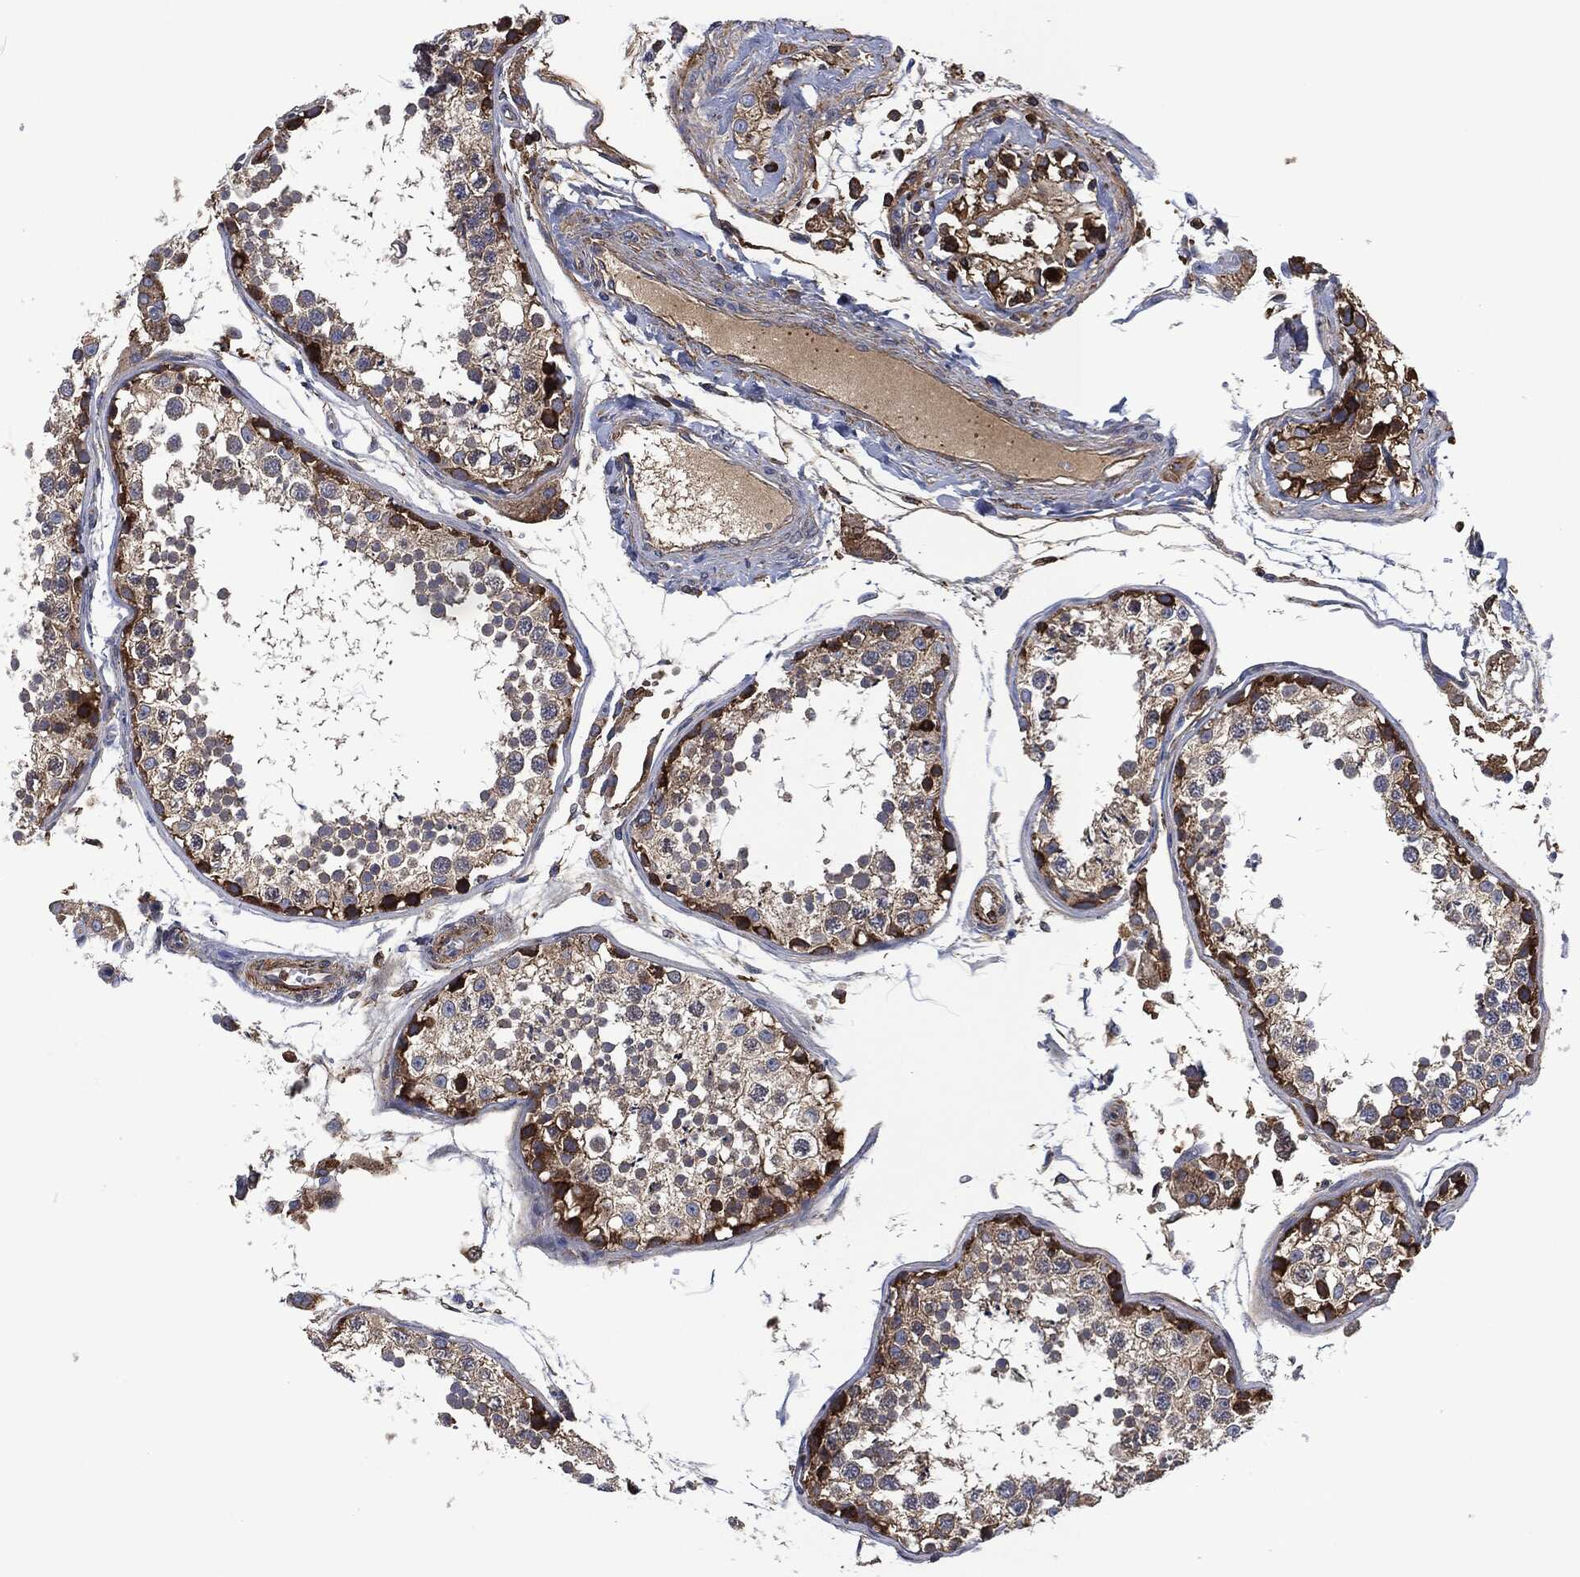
{"staining": {"intensity": "strong", "quantity": "<25%", "location": "cytoplasmic/membranous"}, "tissue": "testis", "cell_type": "Cells in seminiferous ducts", "image_type": "normal", "snomed": [{"axis": "morphology", "description": "Normal tissue, NOS"}, {"axis": "topography", "description": "Testis"}], "caption": "Testis was stained to show a protein in brown. There is medium levels of strong cytoplasmic/membranous positivity in about <25% of cells in seminiferous ducts.", "gene": "LGALS9", "patient": {"sex": "male", "age": 29}}